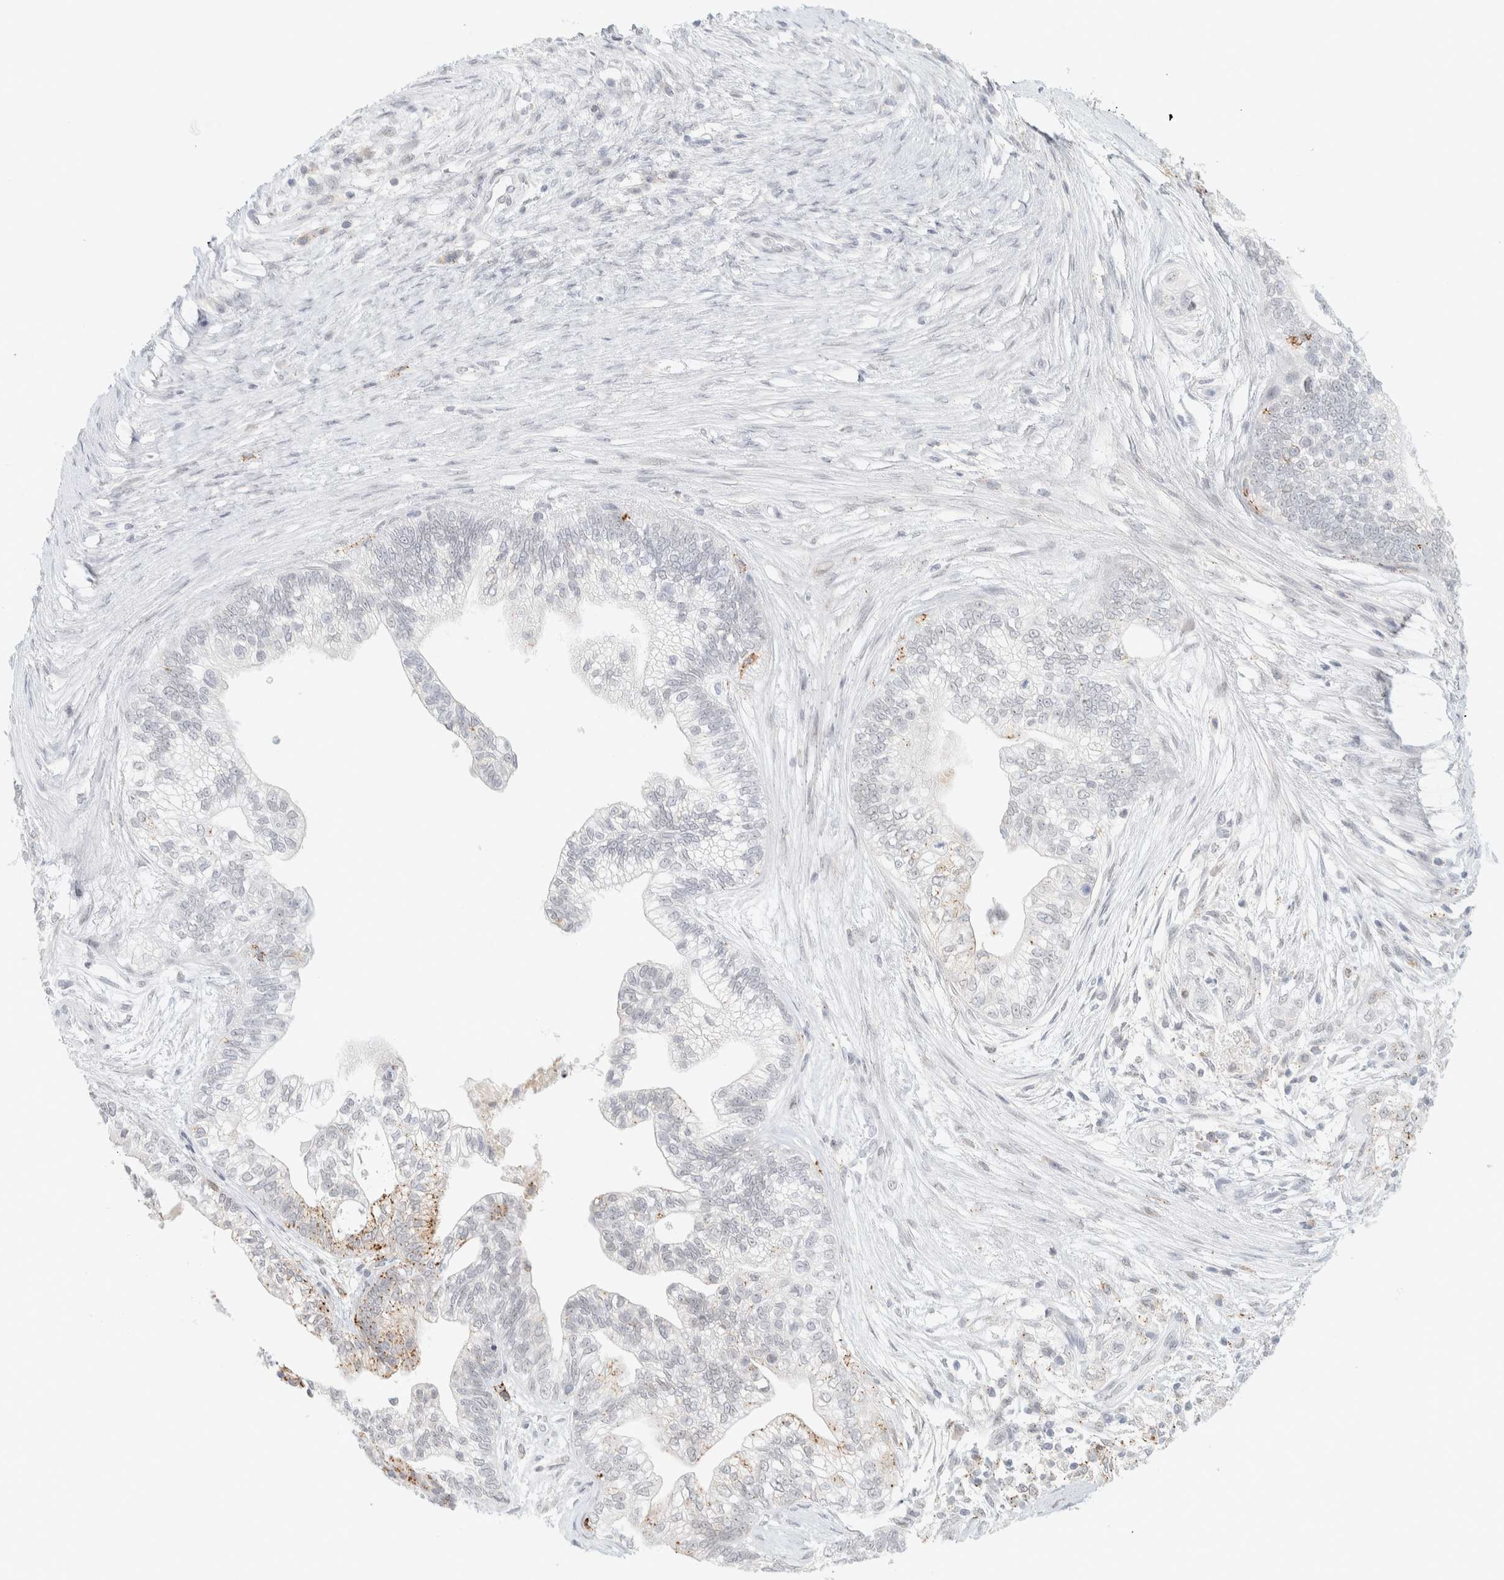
{"staining": {"intensity": "weak", "quantity": "<25%", "location": "cytoplasmic/membranous"}, "tissue": "pancreatic cancer", "cell_type": "Tumor cells", "image_type": "cancer", "snomed": [{"axis": "morphology", "description": "Adenocarcinoma, NOS"}, {"axis": "topography", "description": "Pancreas"}], "caption": "Immunohistochemical staining of human pancreatic cancer (adenocarcinoma) shows no significant expression in tumor cells.", "gene": "CDH17", "patient": {"sex": "male", "age": 72}}